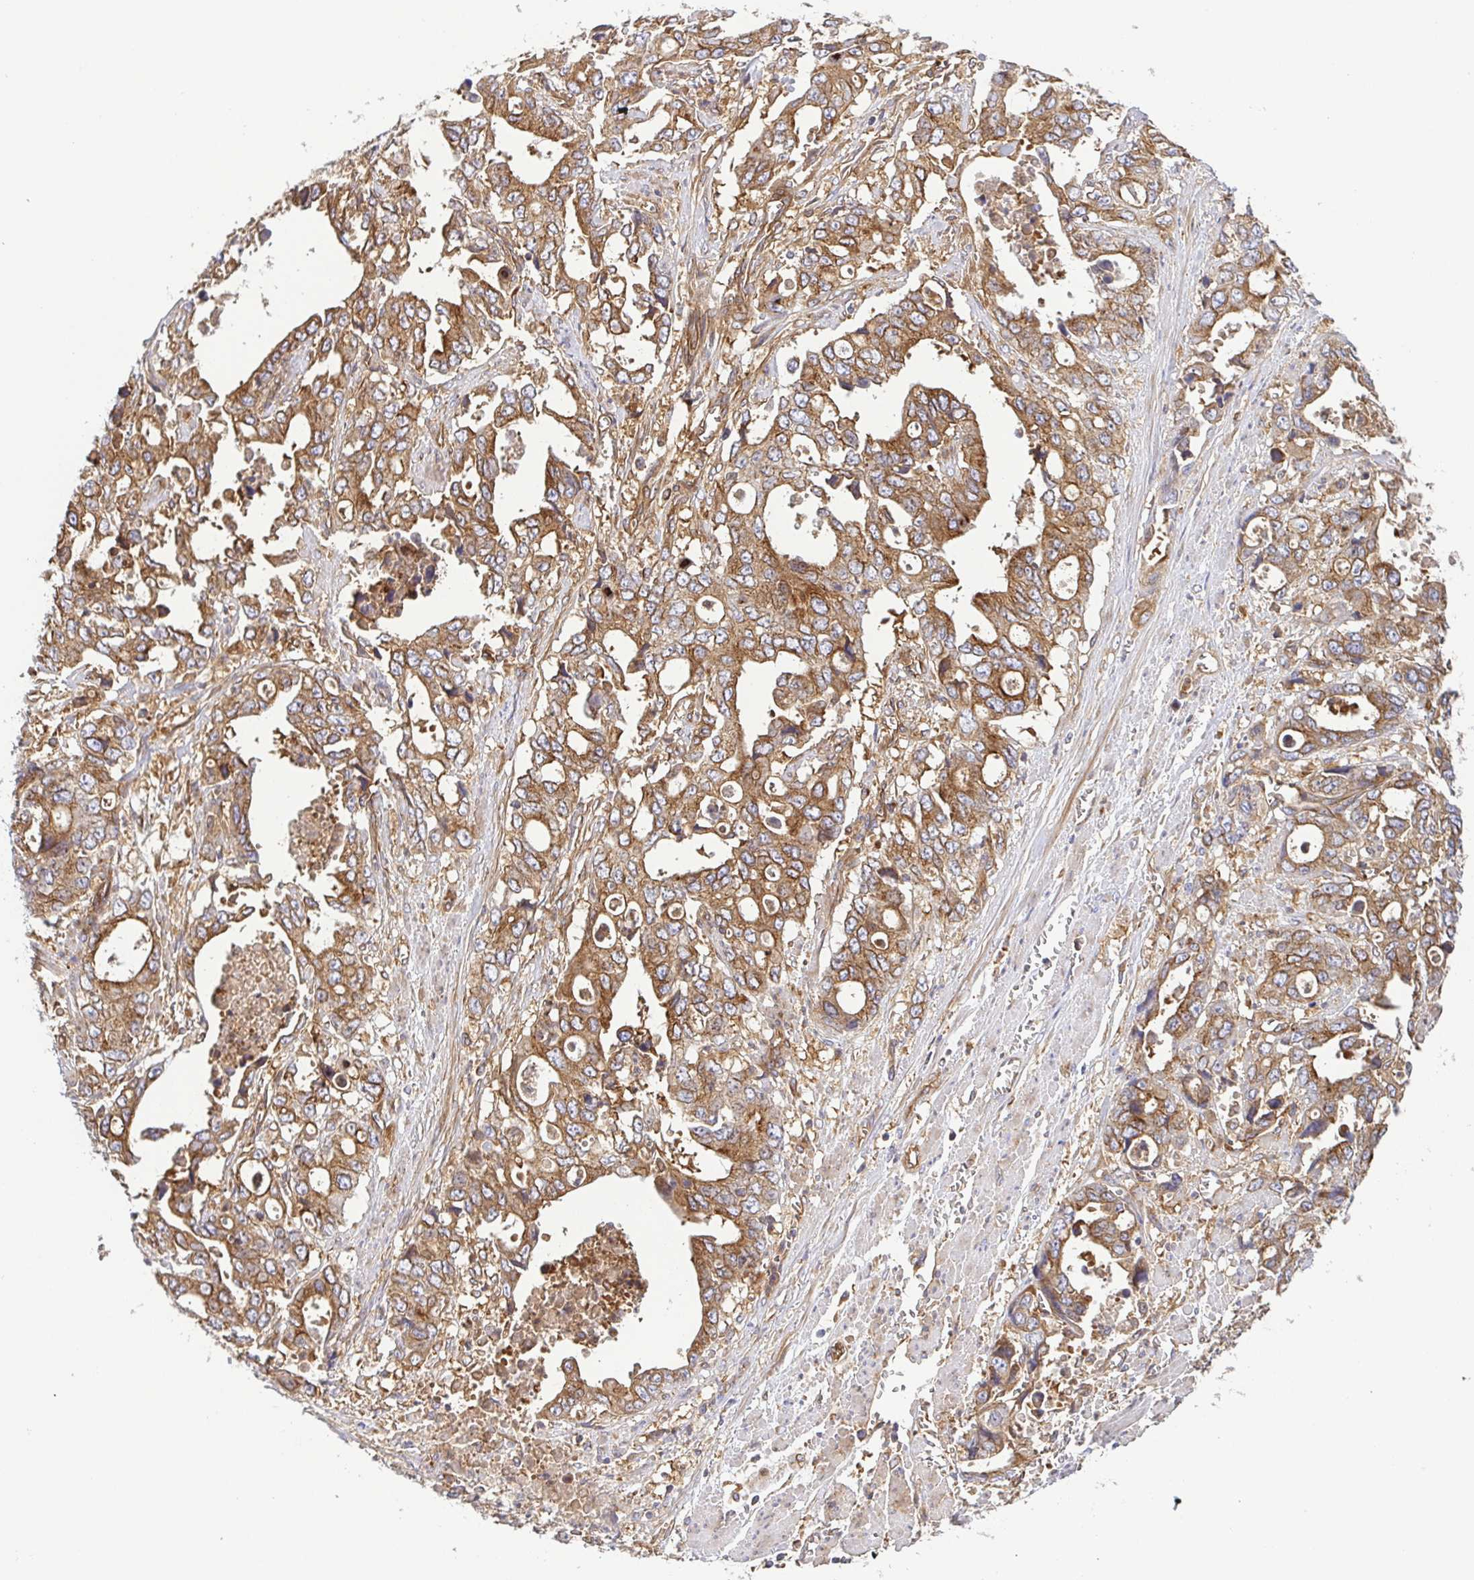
{"staining": {"intensity": "moderate", "quantity": ">75%", "location": "cytoplasmic/membranous"}, "tissue": "stomach cancer", "cell_type": "Tumor cells", "image_type": "cancer", "snomed": [{"axis": "morphology", "description": "Adenocarcinoma, NOS"}, {"axis": "topography", "description": "Stomach, upper"}], "caption": "Immunohistochemistry photomicrograph of neoplastic tissue: stomach cancer (adenocarcinoma) stained using immunohistochemistry shows medium levels of moderate protein expression localized specifically in the cytoplasmic/membranous of tumor cells, appearing as a cytoplasmic/membranous brown color.", "gene": "KIF5B", "patient": {"sex": "male", "age": 74}}